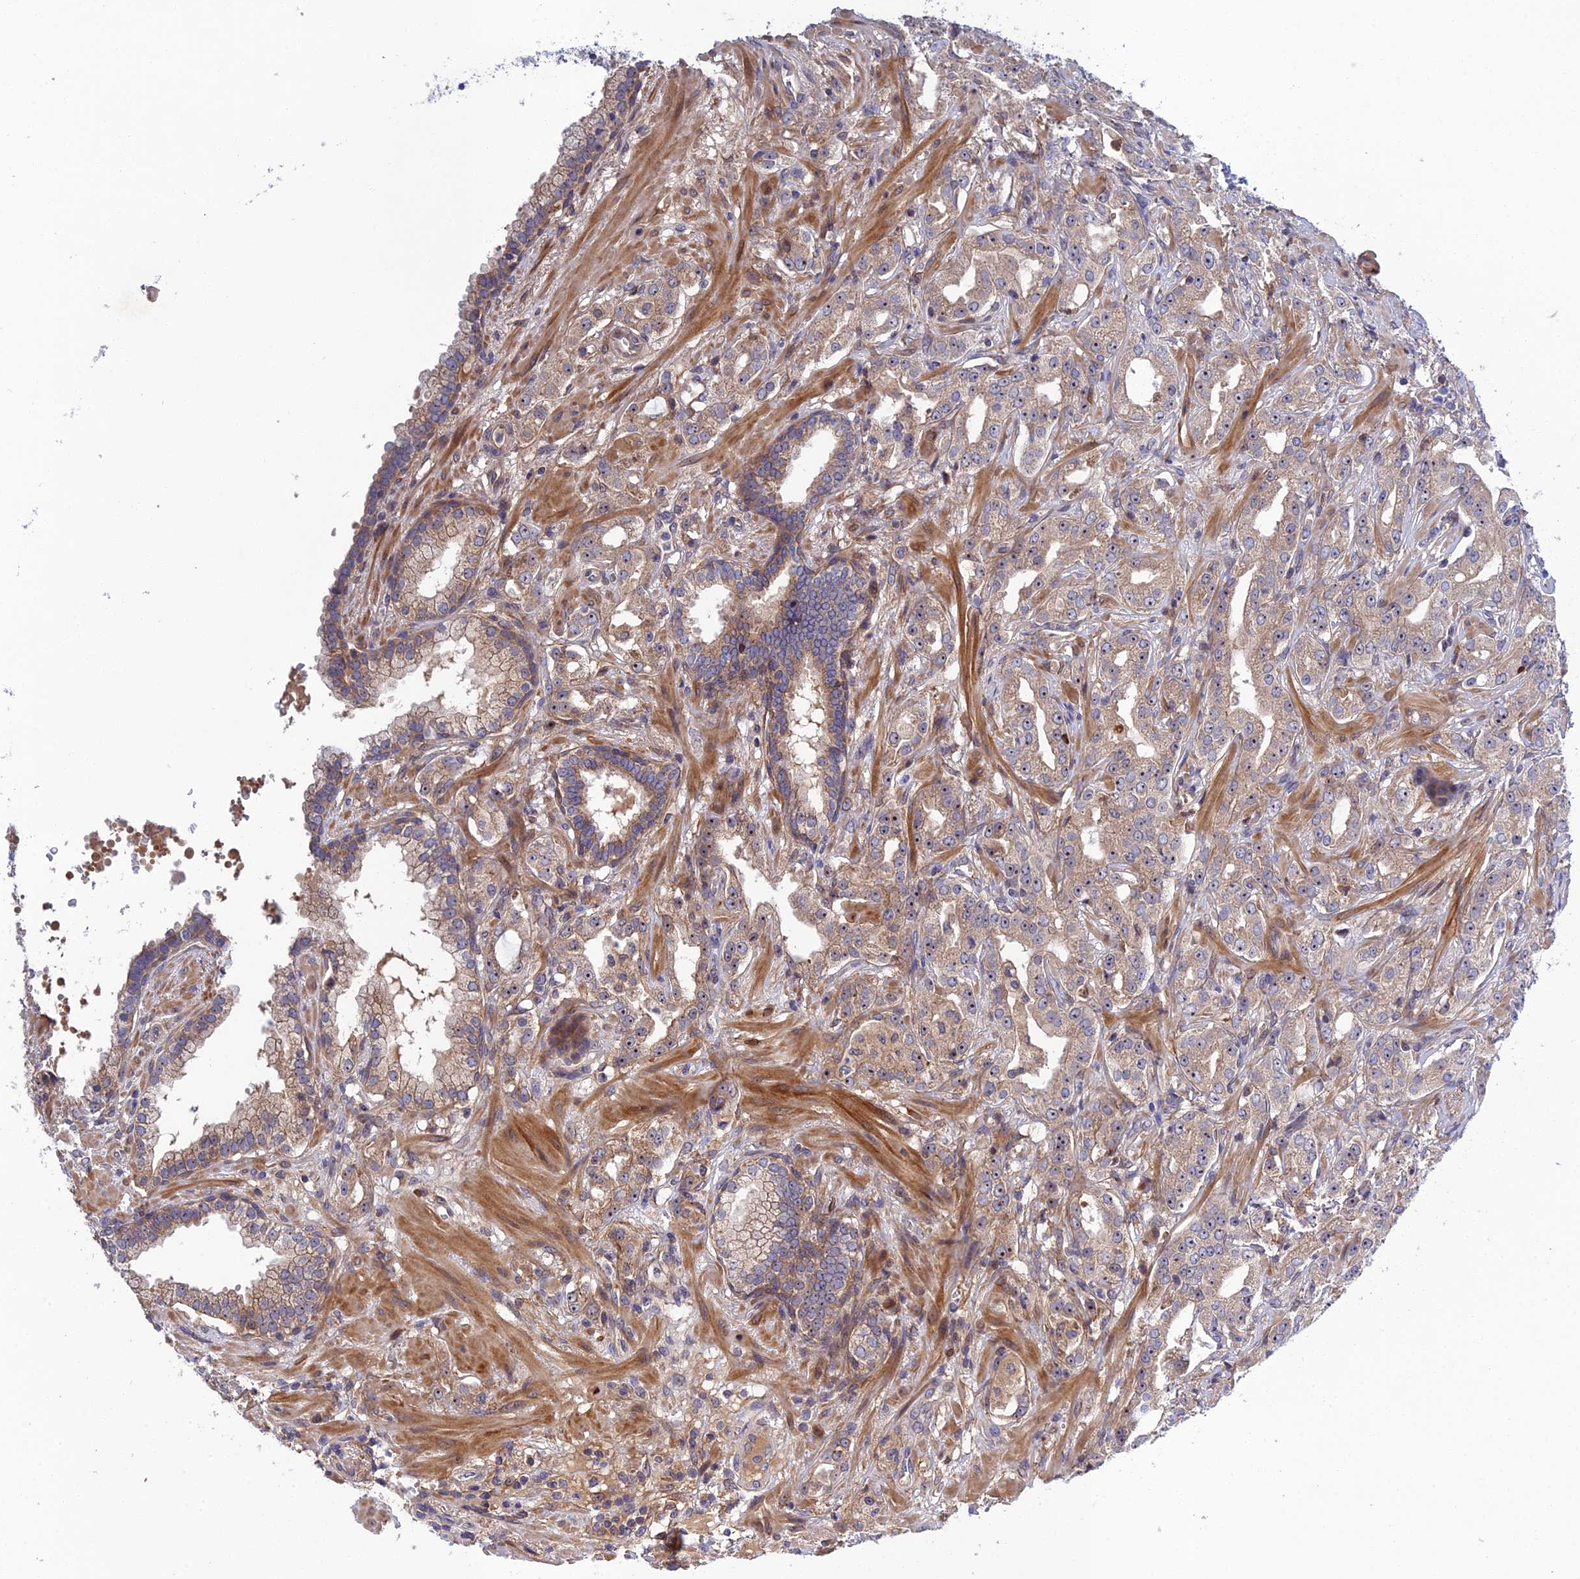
{"staining": {"intensity": "moderate", "quantity": "<25%", "location": "cytoplasmic/membranous,nuclear"}, "tissue": "prostate cancer", "cell_type": "Tumor cells", "image_type": "cancer", "snomed": [{"axis": "morphology", "description": "Adenocarcinoma, High grade"}, {"axis": "topography", "description": "Prostate"}], "caption": "Protein expression analysis of prostate cancer demonstrates moderate cytoplasmic/membranous and nuclear expression in about <25% of tumor cells.", "gene": "CRACD", "patient": {"sex": "male", "age": 63}}